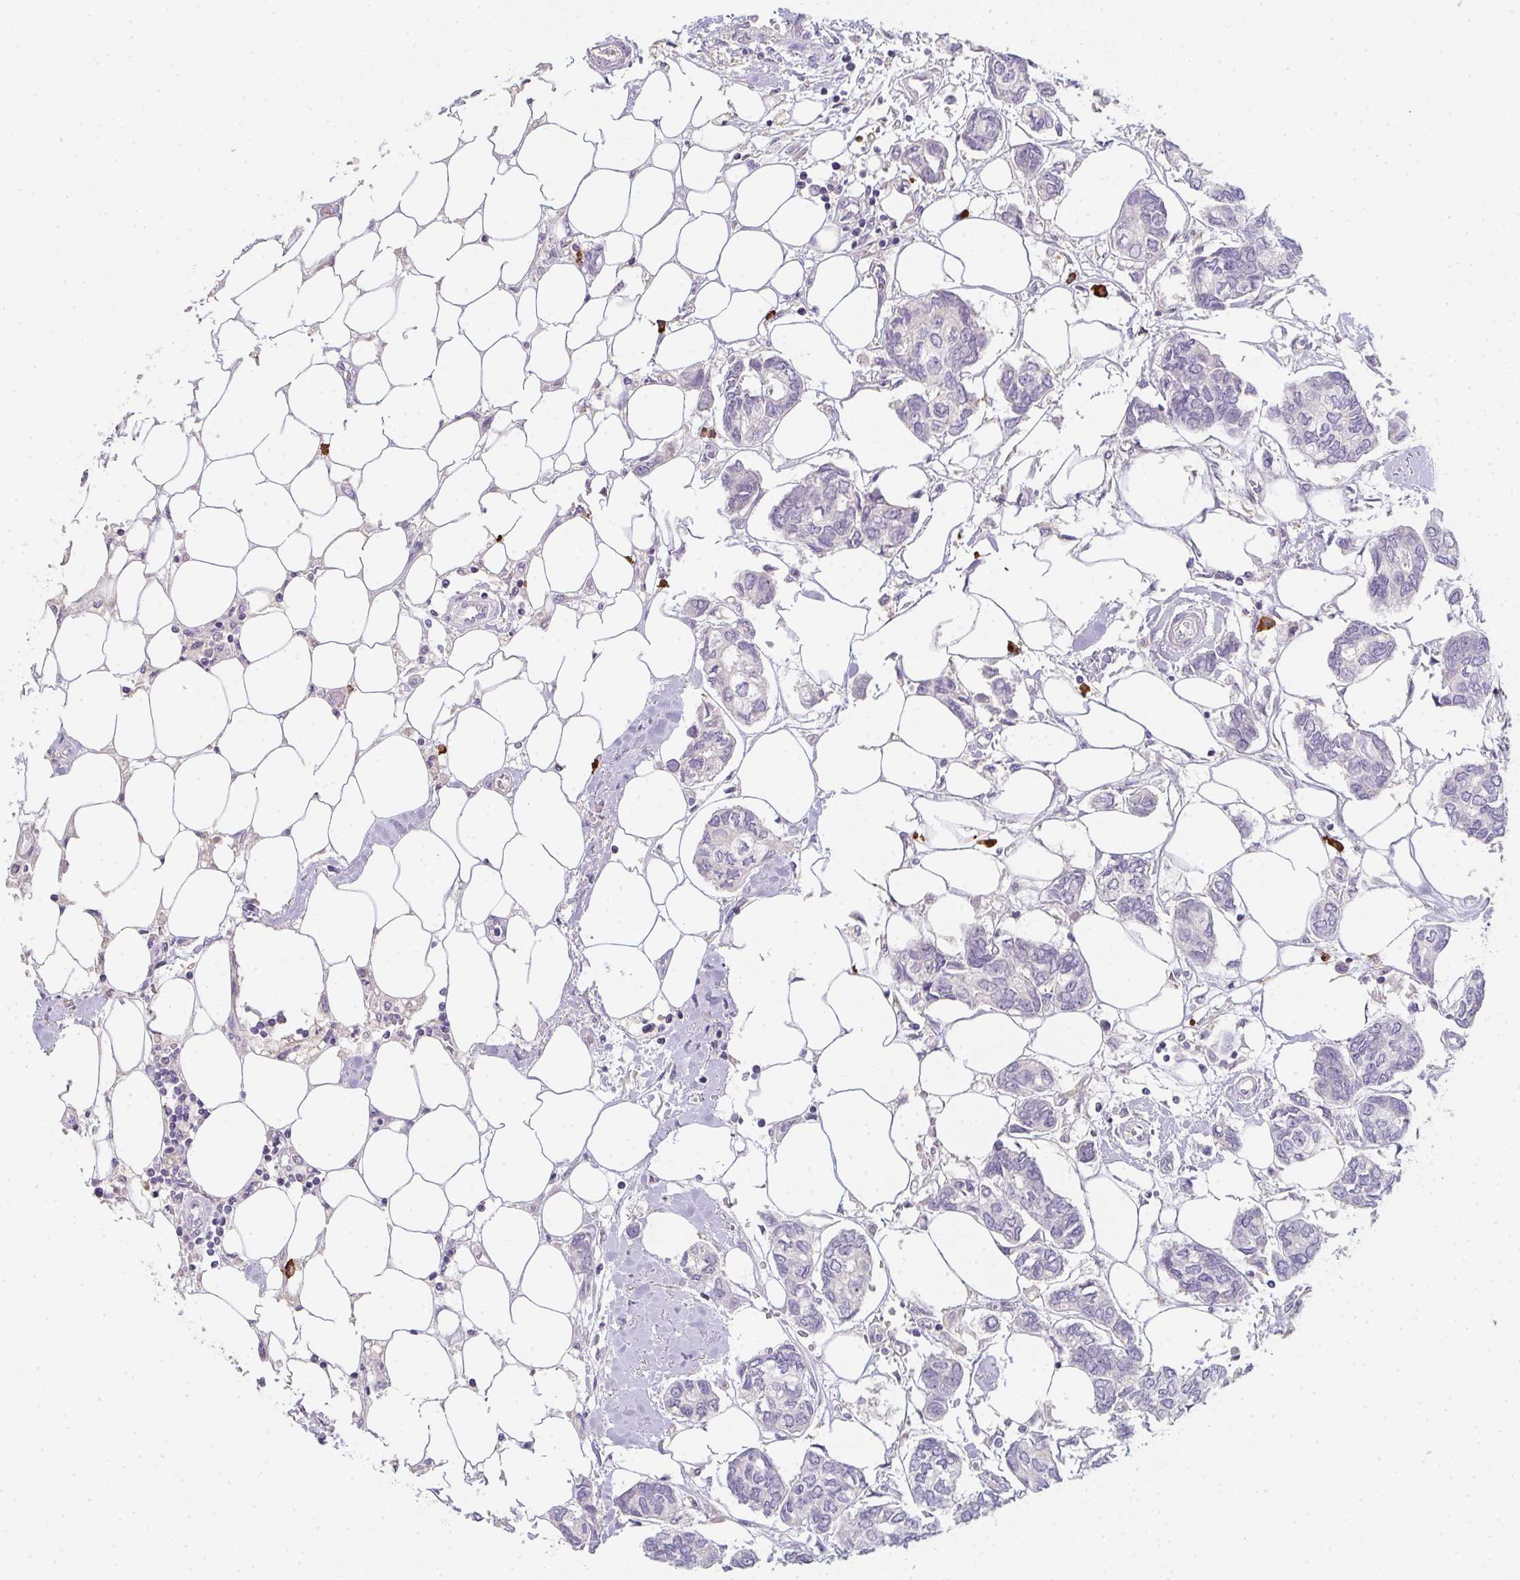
{"staining": {"intensity": "negative", "quantity": "none", "location": "none"}, "tissue": "breast cancer", "cell_type": "Tumor cells", "image_type": "cancer", "snomed": [{"axis": "morphology", "description": "Duct carcinoma"}, {"axis": "topography", "description": "Breast"}], "caption": "Photomicrograph shows no significant protein staining in tumor cells of invasive ductal carcinoma (breast).", "gene": "ZNF215", "patient": {"sex": "female", "age": 73}}